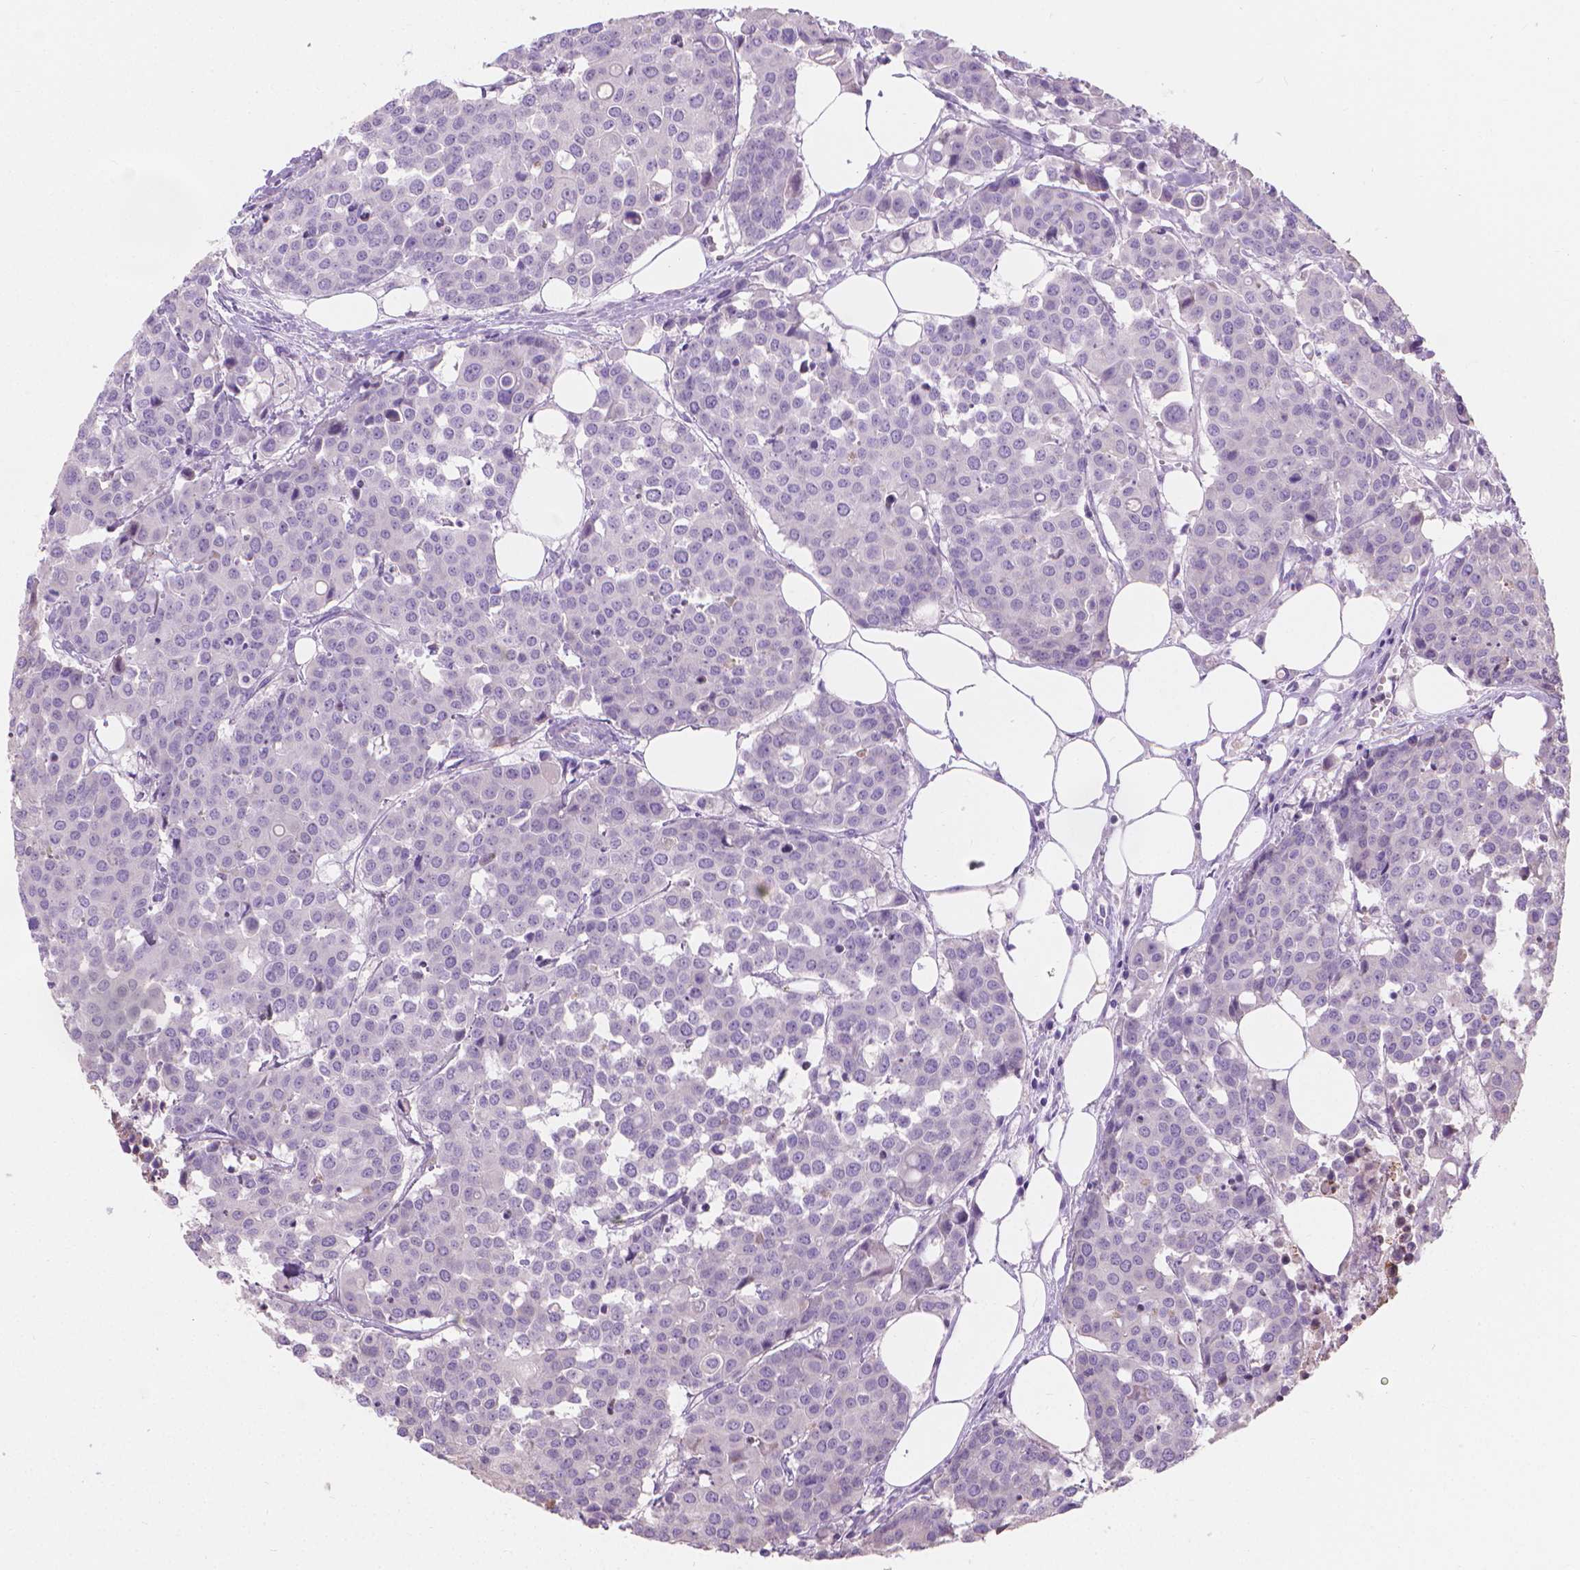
{"staining": {"intensity": "negative", "quantity": "none", "location": "none"}, "tissue": "carcinoid", "cell_type": "Tumor cells", "image_type": "cancer", "snomed": [{"axis": "morphology", "description": "Carcinoid, malignant, NOS"}, {"axis": "topography", "description": "Colon"}], "caption": "Tumor cells are negative for brown protein staining in carcinoid. (DAB immunohistochemistry (IHC) with hematoxylin counter stain).", "gene": "CABCOCO1", "patient": {"sex": "male", "age": 81}}